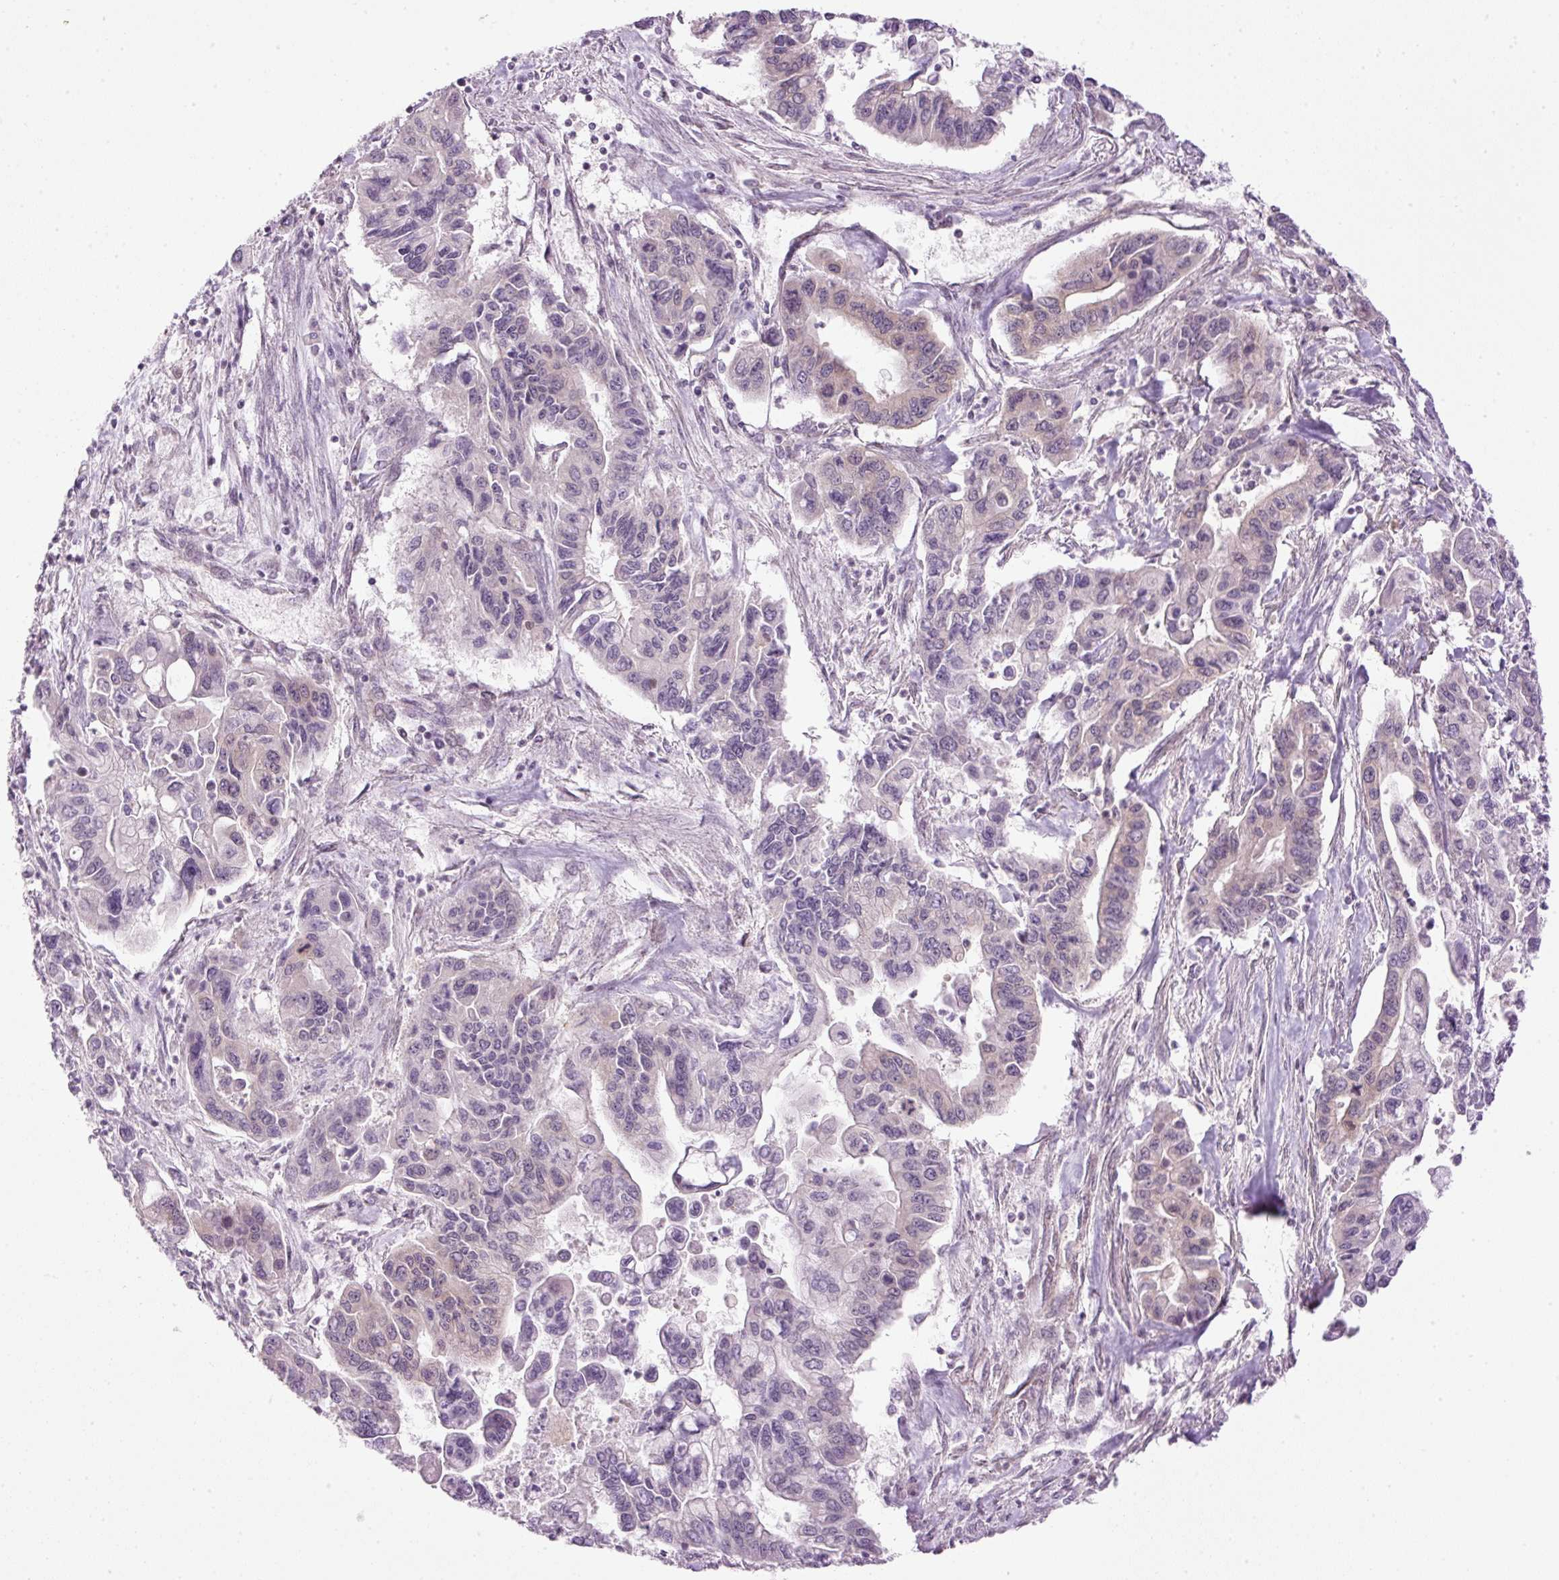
{"staining": {"intensity": "negative", "quantity": "none", "location": "none"}, "tissue": "pancreatic cancer", "cell_type": "Tumor cells", "image_type": "cancer", "snomed": [{"axis": "morphology", "description": "Adenocarcinoma, NOS"}, {"axis": "topography", "description": "Pancreas"}], "caption": "Immunohistochemistry histopathology image of neoplastic tissue: pancreatic cancer (adenocarcinoma) stained with DAB (3,3'-diaminobenzidine) demonstrates no significant protein positivity in tumor cells. Nuclei are stained in blue.", "gene": "MZT2B", "patient": {"sex": "male", "age": 62}}